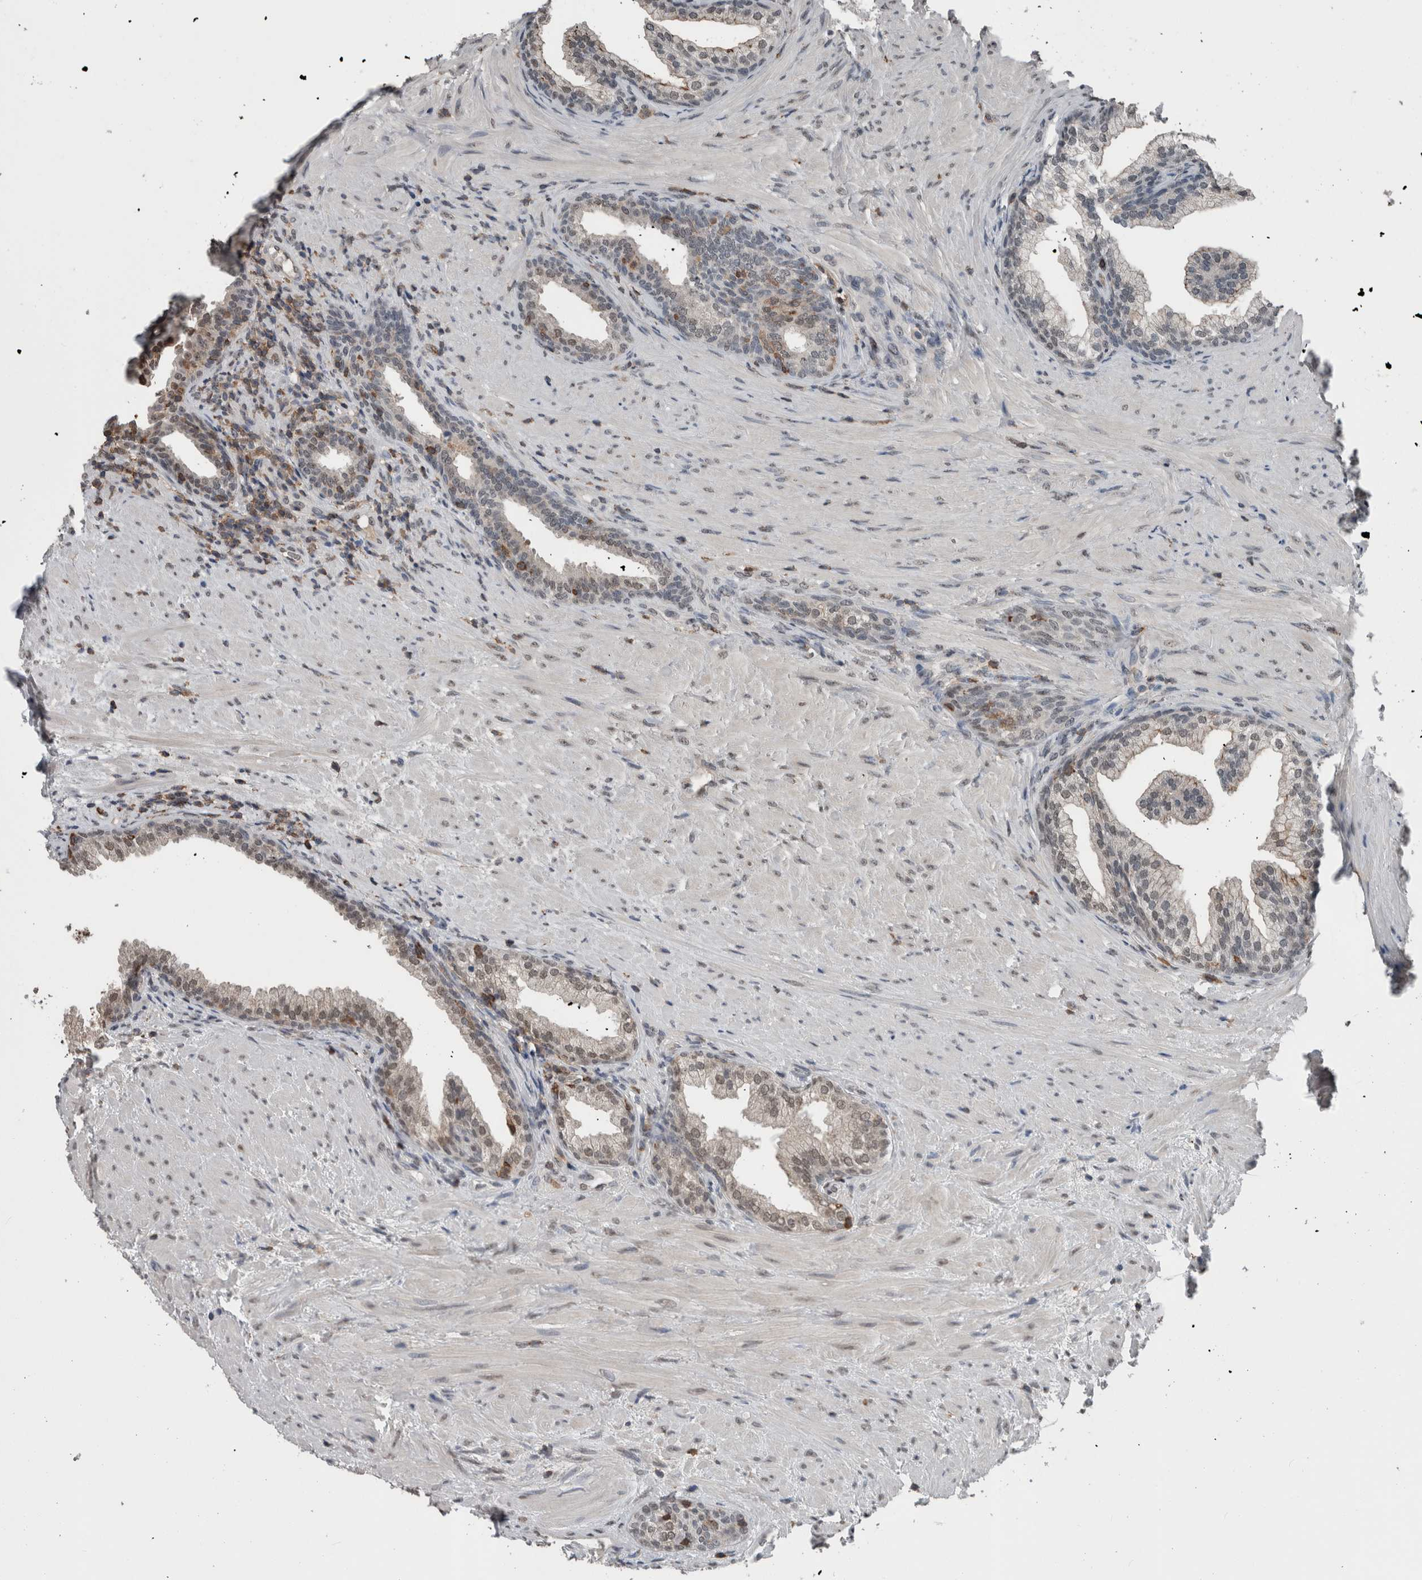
{"staining": {"intensity": "weak", "quantity": "25%-75%", "location": "nuclear"}, "tissue": "prostate", "cell_type": "Glandular cells", "image_type": "normal", "snomed": [{"axis": "morphology", "description": "Normal tissue, NOS"}, {"axis": "topography", "description": "Prostate"}], "caption": "Immunohistochemical staining of benign prostate reveals 25%-75% levels of weak nuclear protein positivity in approximately 25%-75% of glandular cells. (IHC, brightfield microscopy, high magnification).", "gene": "MAFF", "patient": {"sex": "male", "age": 76}}